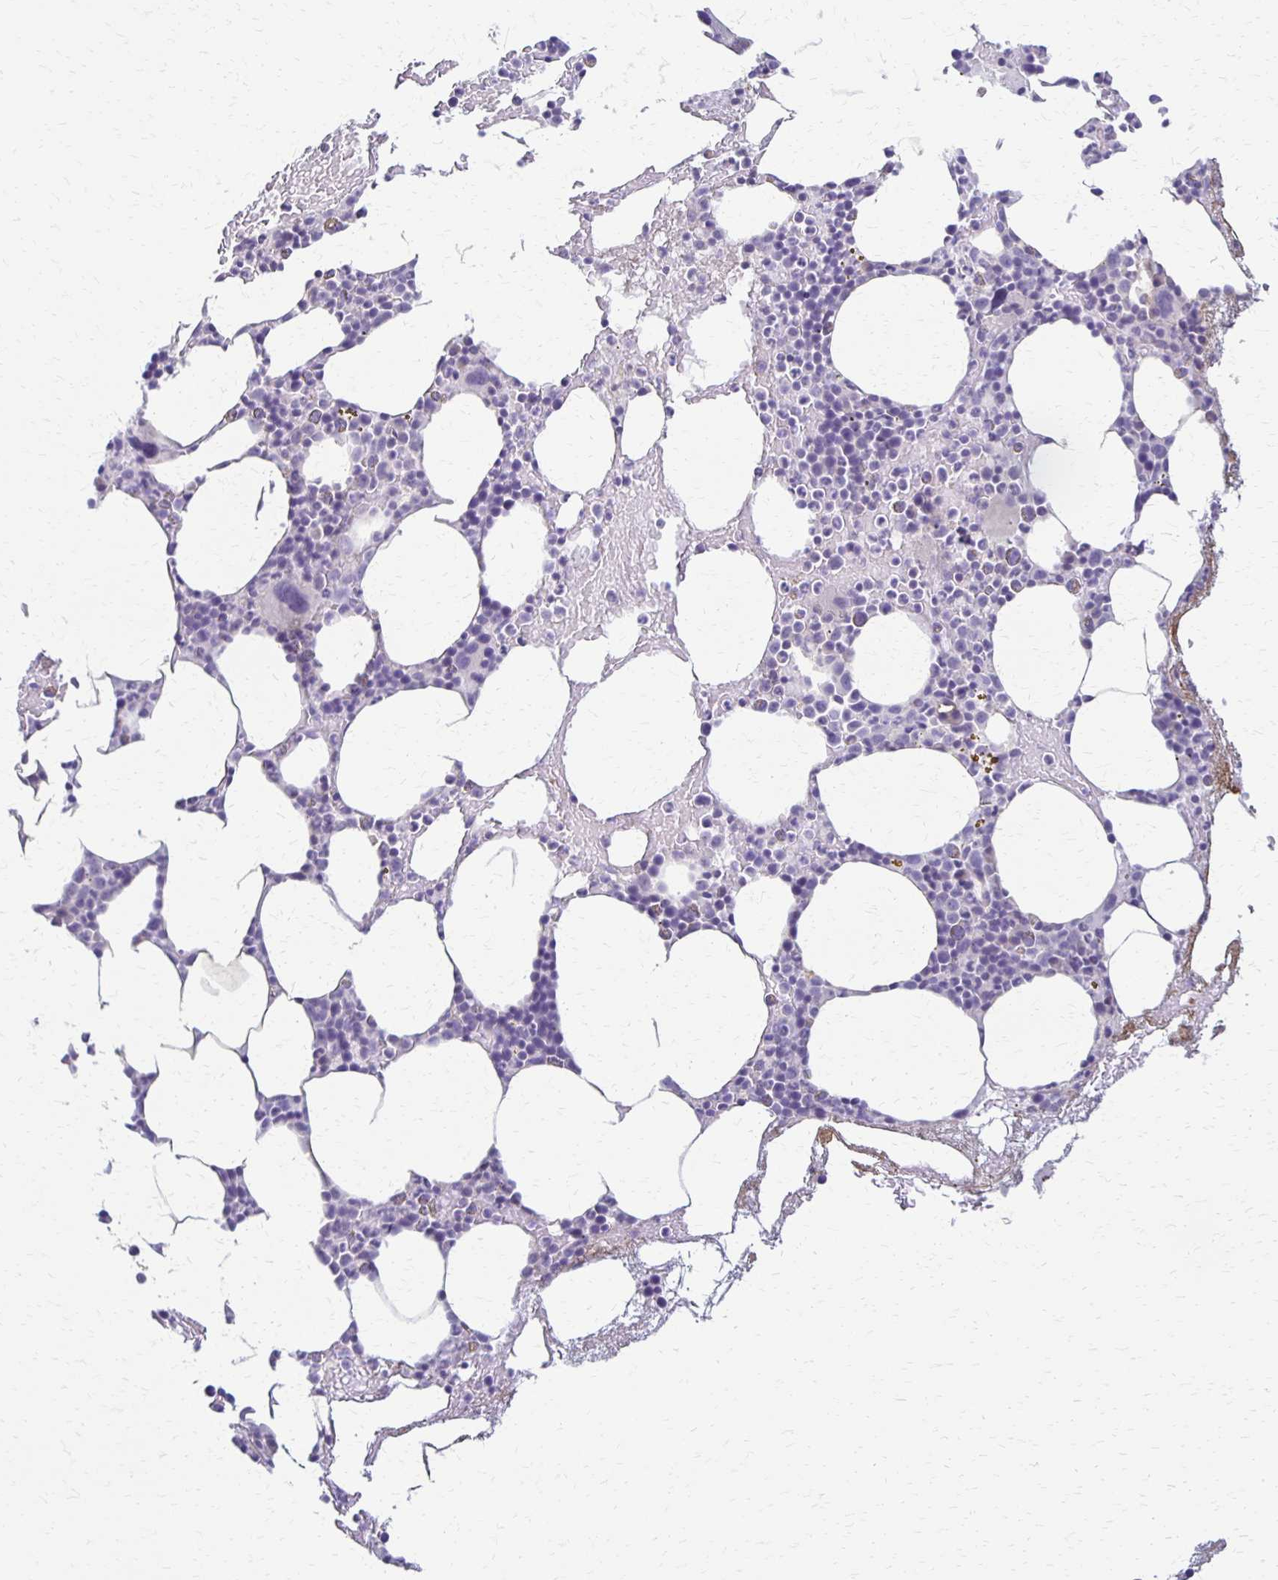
{"staining": {"intensity": "negative", "quantity": "none", "location": "none"}, "tissue": "bone marrow", "cell_type": "Hematopoietic cells", "image_type": "normal", "snomed": [{"axis": "morphology", "description": "Normal tissue, NOS"}, {"axis": "topography", "description": "Bone marrow"}], "caption": "This is a histopathology image of immunohistochemistry staining of unremarkable bone marrow, which shows no expression in hematopoietic cells.", "gene": "RHOC", "patient": {"sex": "female", "age": 62}}